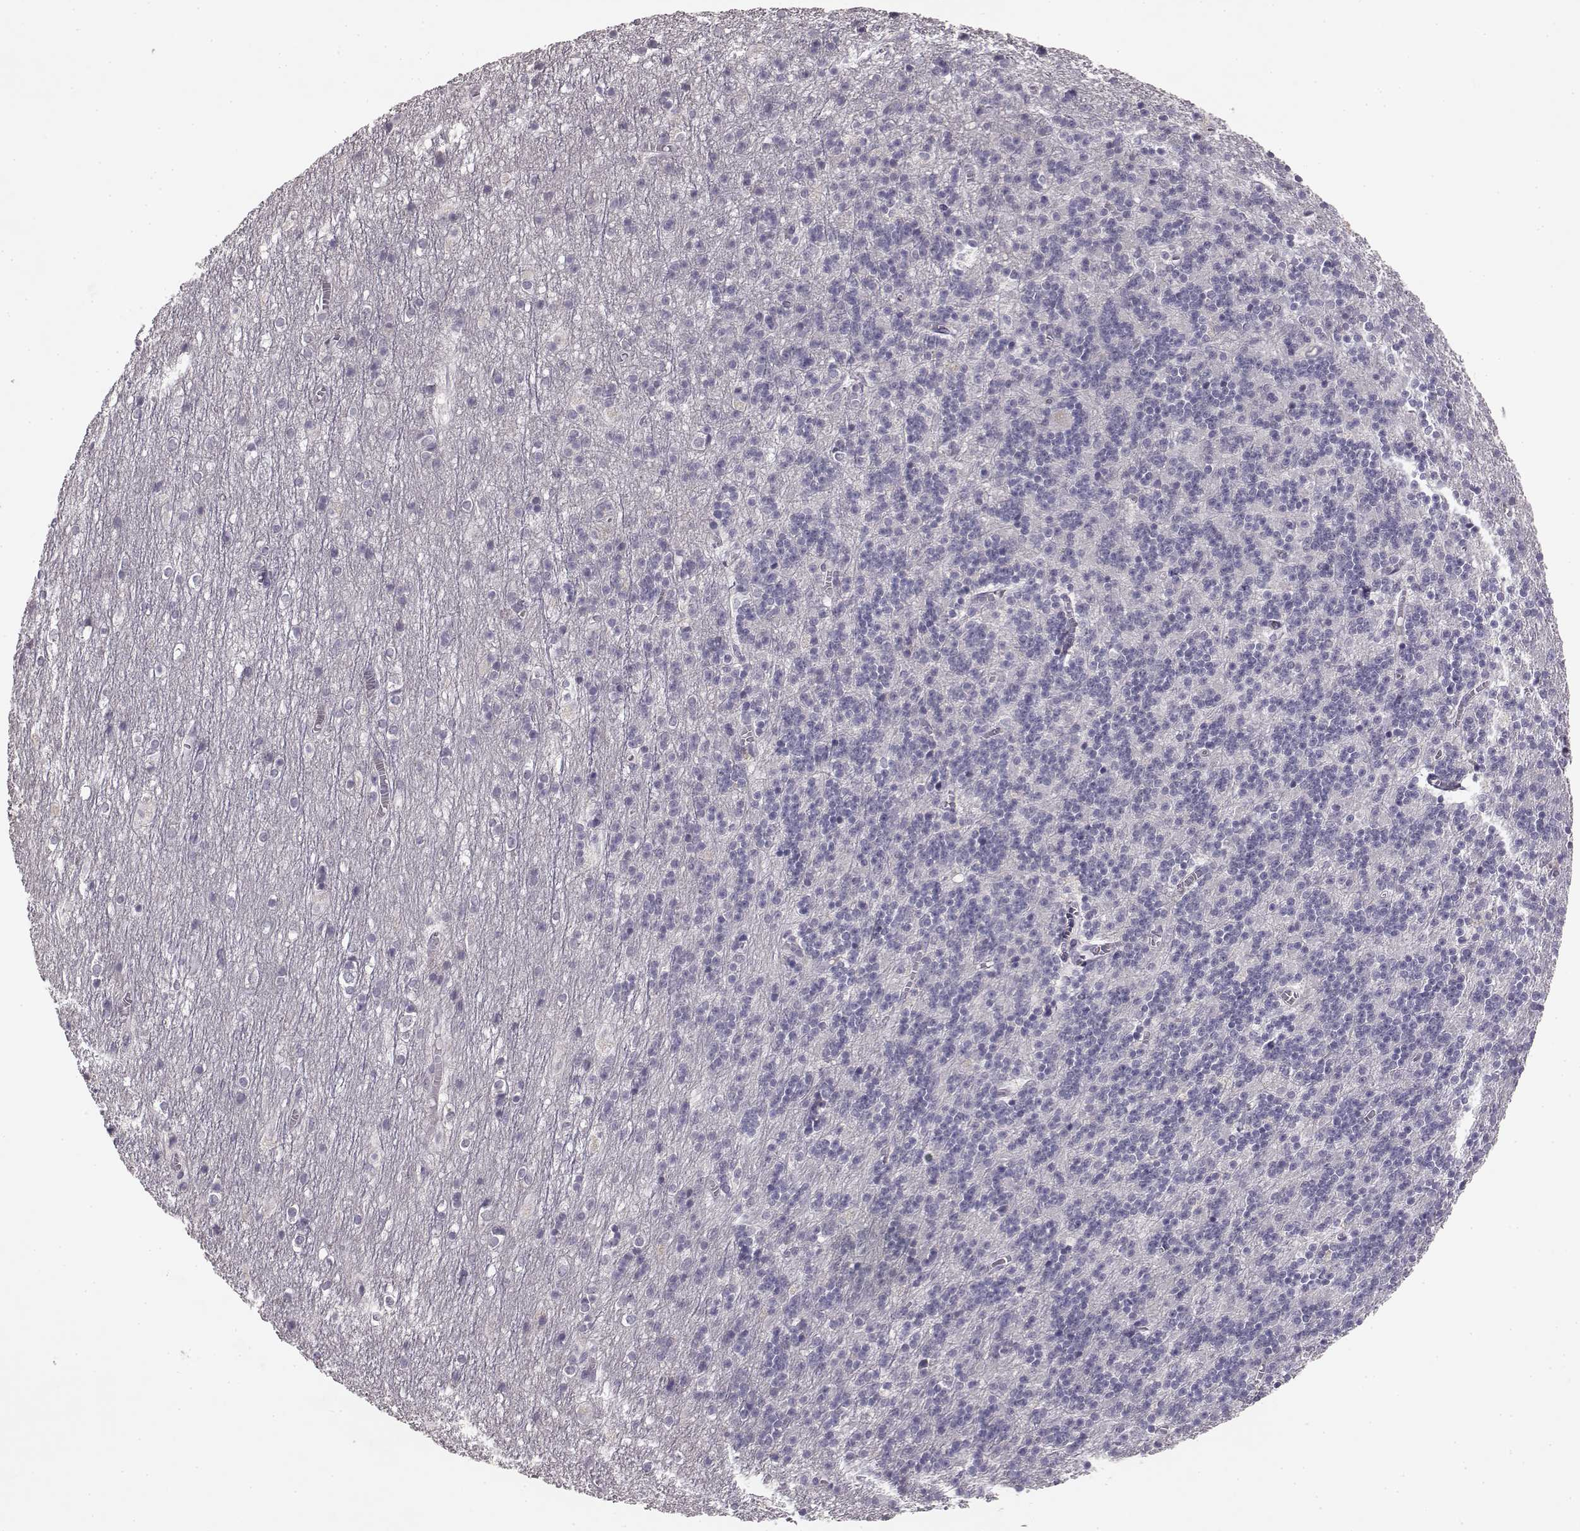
{"staining": {"intensity": "negative", "quantity": "none", "location": "none"}, "tissue": "cerebellum", "cell_type": "Cells in granular layer", "image_type": "normal", "snomed": [{"axis": "morphology", "description": "Normal tissue, NOS"}, {"axis": "topography", "description": "Cerebellum"}], "caption": "Immunohistochemical staining of unremarkable human cerebellum shows no significant positivity in cells in granular layer.", "gene": "SPAG17", "patient": {"sex": "male", "age": 70}}